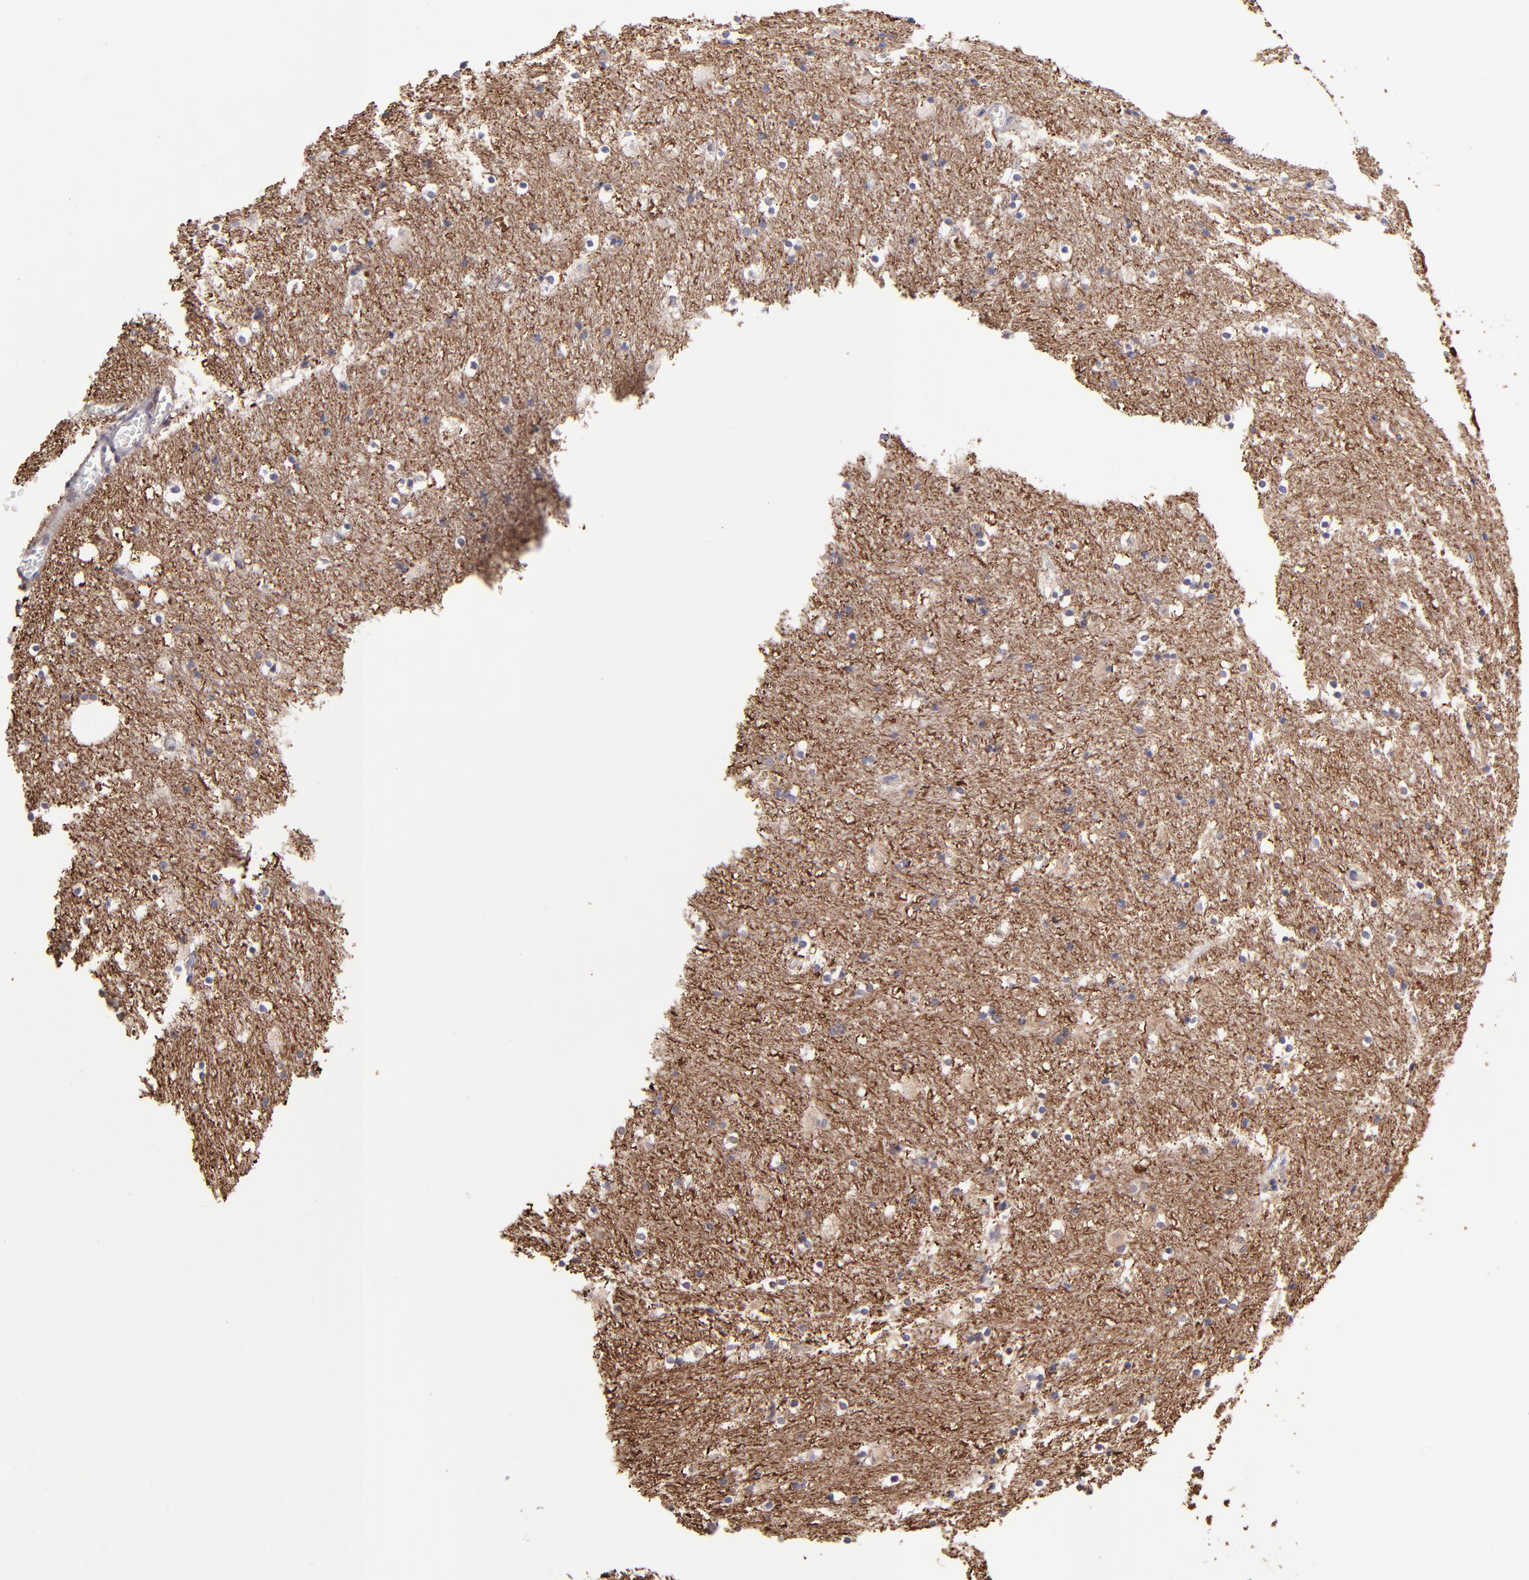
{"staining": {"intensity": "negative", "quantity": "none", "location": "none"}, "tissue": "caudate", "cell_type": "Glial cells", "image_type": "normal", "snomed": [{"axis": "morphology", "description": "Normal tissue, NOS"}, {"axis": "topography", "description": "Lateral ventricle wall"}], "caption": "High power microscopy histopathology image of an immunohistochemistry (IHC) image of unremarkable caudate, revealing no significant expression in glial cells.", "gene": "NSF", "patient": {"sex": "male", "age": 45}}